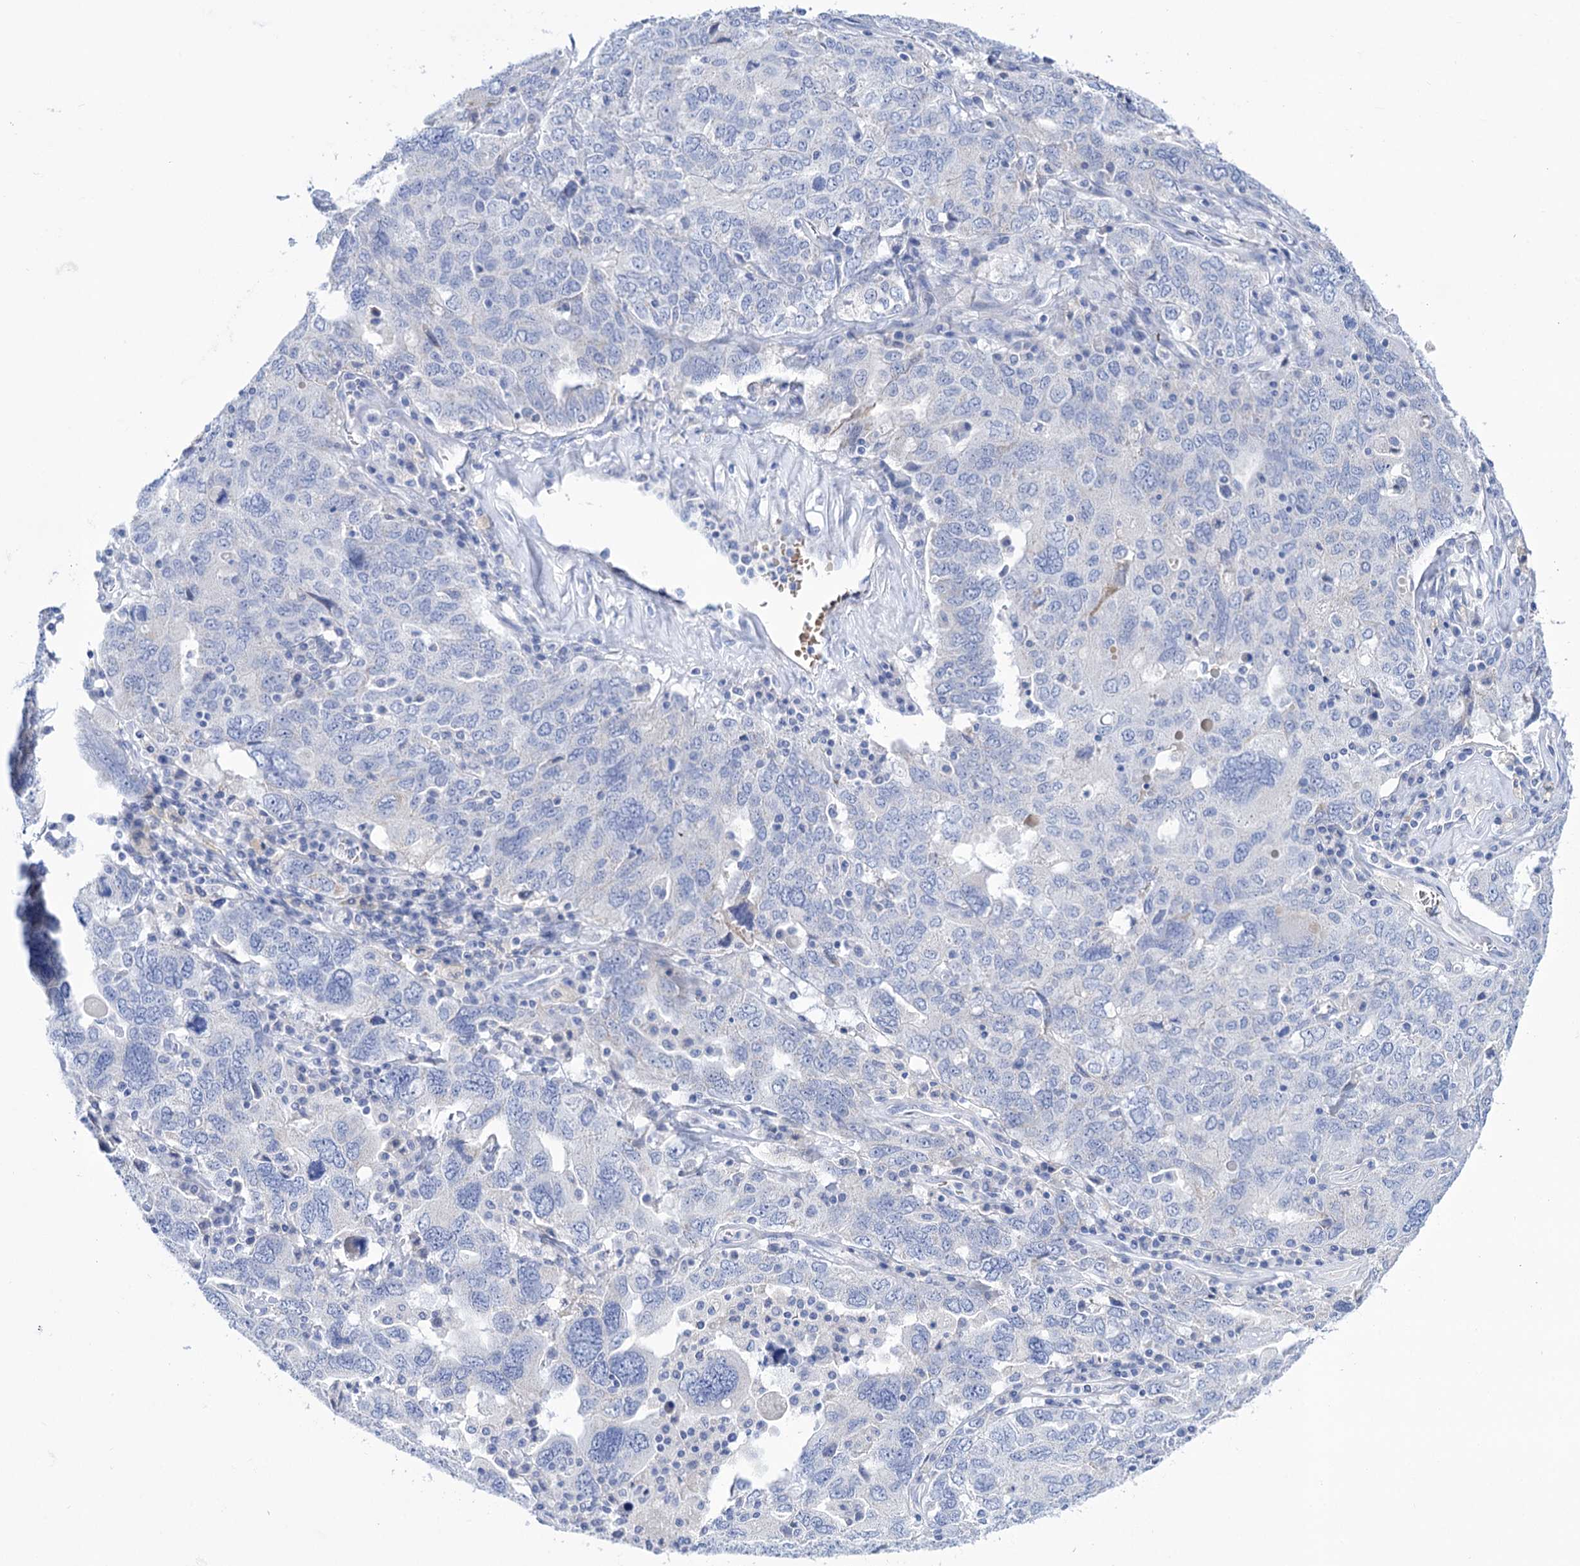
{"staining": {"intensity": "negative", "quantity": "none", "location": "none"}, "tissue": "ovarian cancer", "cell_type": "Tumor cells", "image_type": "cancer", "snomed": [{"axis": "morphology", "description": "Carcinoma, endometroid"}, {"axis": "topography", "description": "Ovary"}], "caption": "Immunohistochemistry (IHC) photomicrograph of human ovarian cancer stained for a protein (brown), which demonstrates no expression in tumor cells.", "gene": "YARS2", "patient": {"sex": "female", "age": 62}}